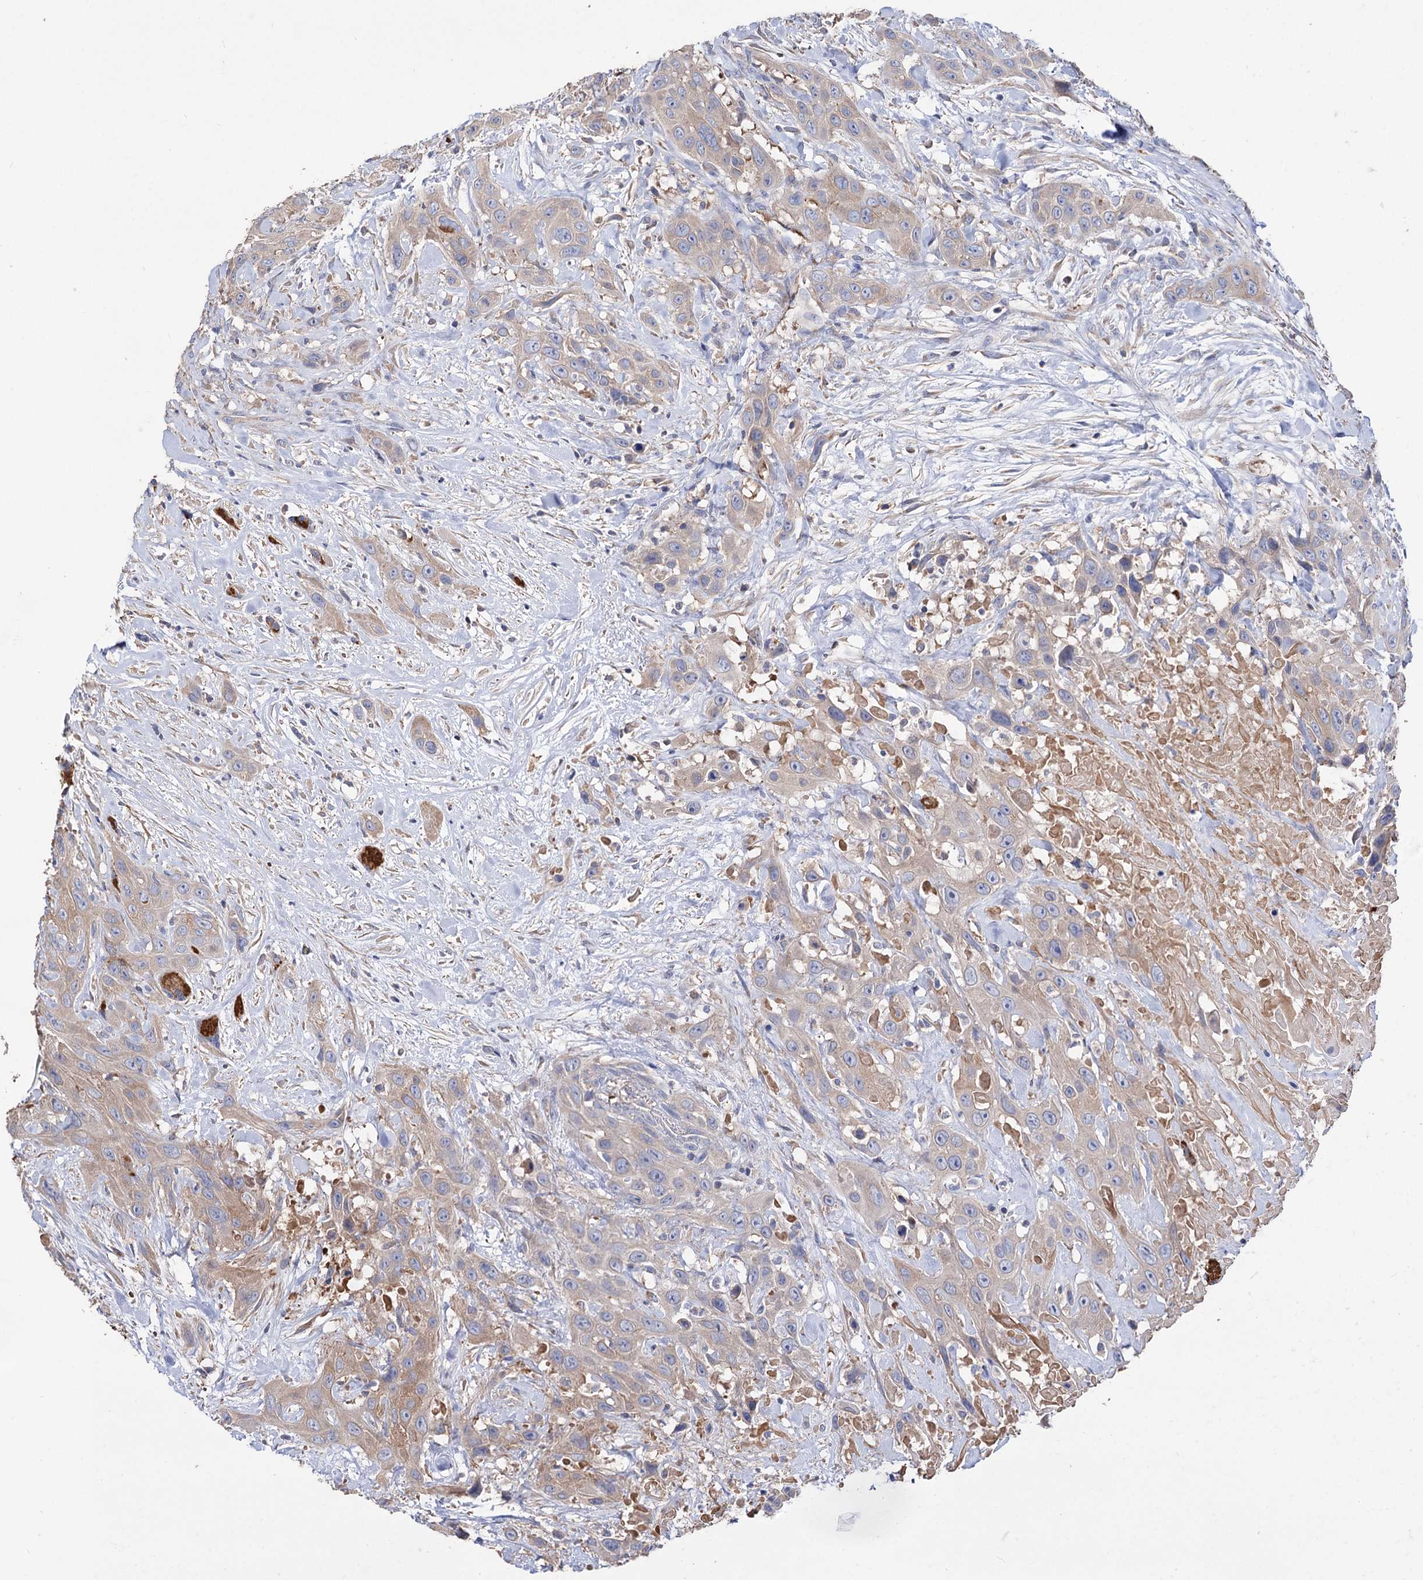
{"staining": {"intensity": "weak", "quantity": ">75%", "location": "cytoplasmic/membranous"}, "tissue": "head and neck cancer", "cell_type": "Tumor cells", "image_type": "cancer", "snomed": [{"axis": "morphology", "description": "Squamous cell carcinoma, NOS"}, {"axis": "topography", "description": "Head-Neck"}], "caption": "Protein staining of head and neck cancer (squamous cell carcinoma) tissue reveals weak cytoplasmic/membranous positivity in about >75% of tumor cells. The staining was performed using DAB (3,3'-diaminobenzidine) to visualize the protein expression in brown, while the nuclei were stained in blue with hematoxylin (Magnification: 20x).", "gene": "BBS4", "patient": {"sex": "male", "age": 81}}